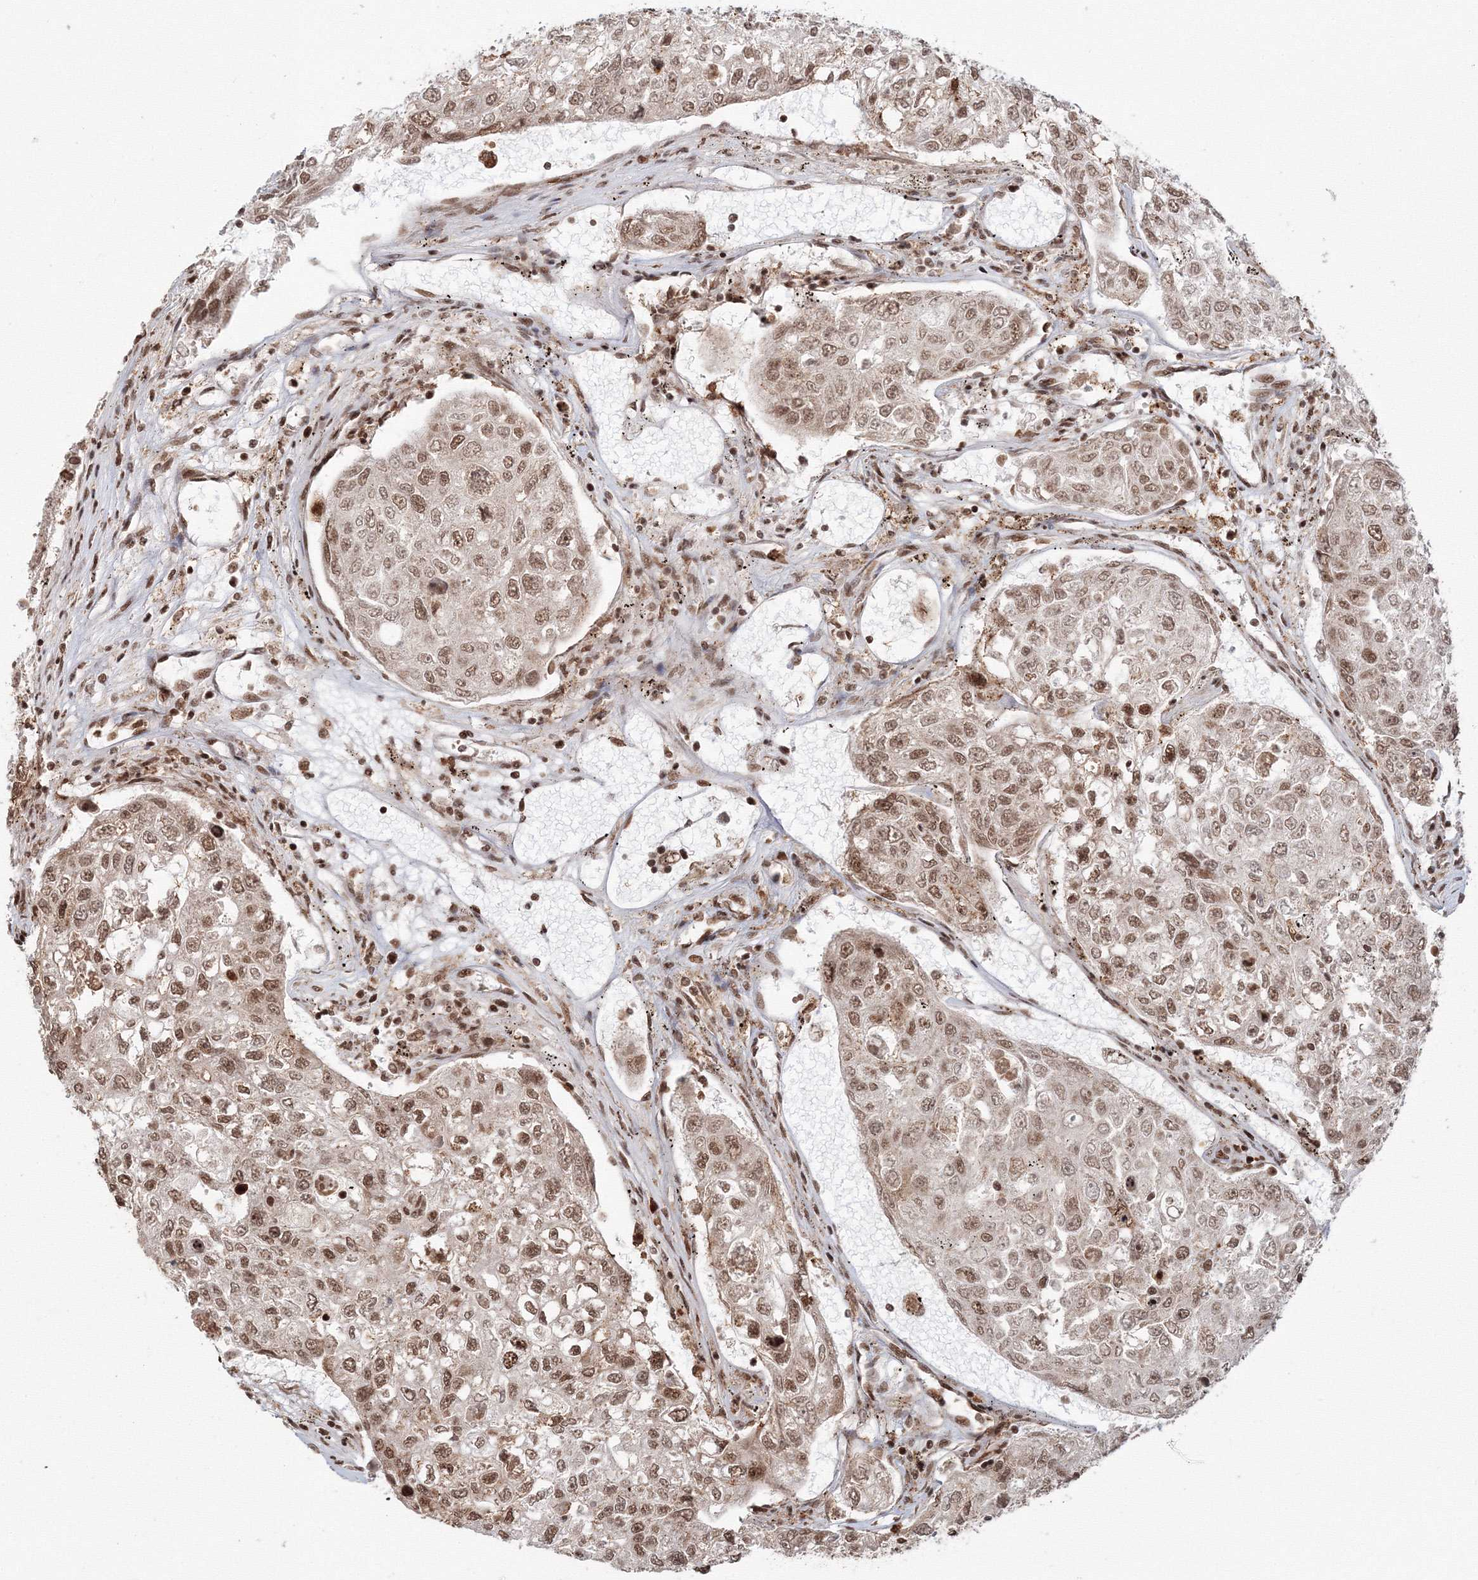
{"staining": {"intensity": "moderate", "quantity": ">75%", "location": "nuclear"}, "tissue": "urothelial cancer", "cell_type": "Tumor cells", "image_type": "cancer", "snomed": [{"axis": "morphology", "description": "Urothelial carcinoma, High grade"}, {"axis": "topography", "description": "Lymph node"}, {"axis": "topography", "description": "Urinary bladder"}], "caption": "There is medium levels of moderate nuclear staining in tumor cells of urothelial cancer, as demonstrated by immunohistochemical staining (brown color).", "gene": "KIF20A", "patient": {"sex": "male", "age": 51}}